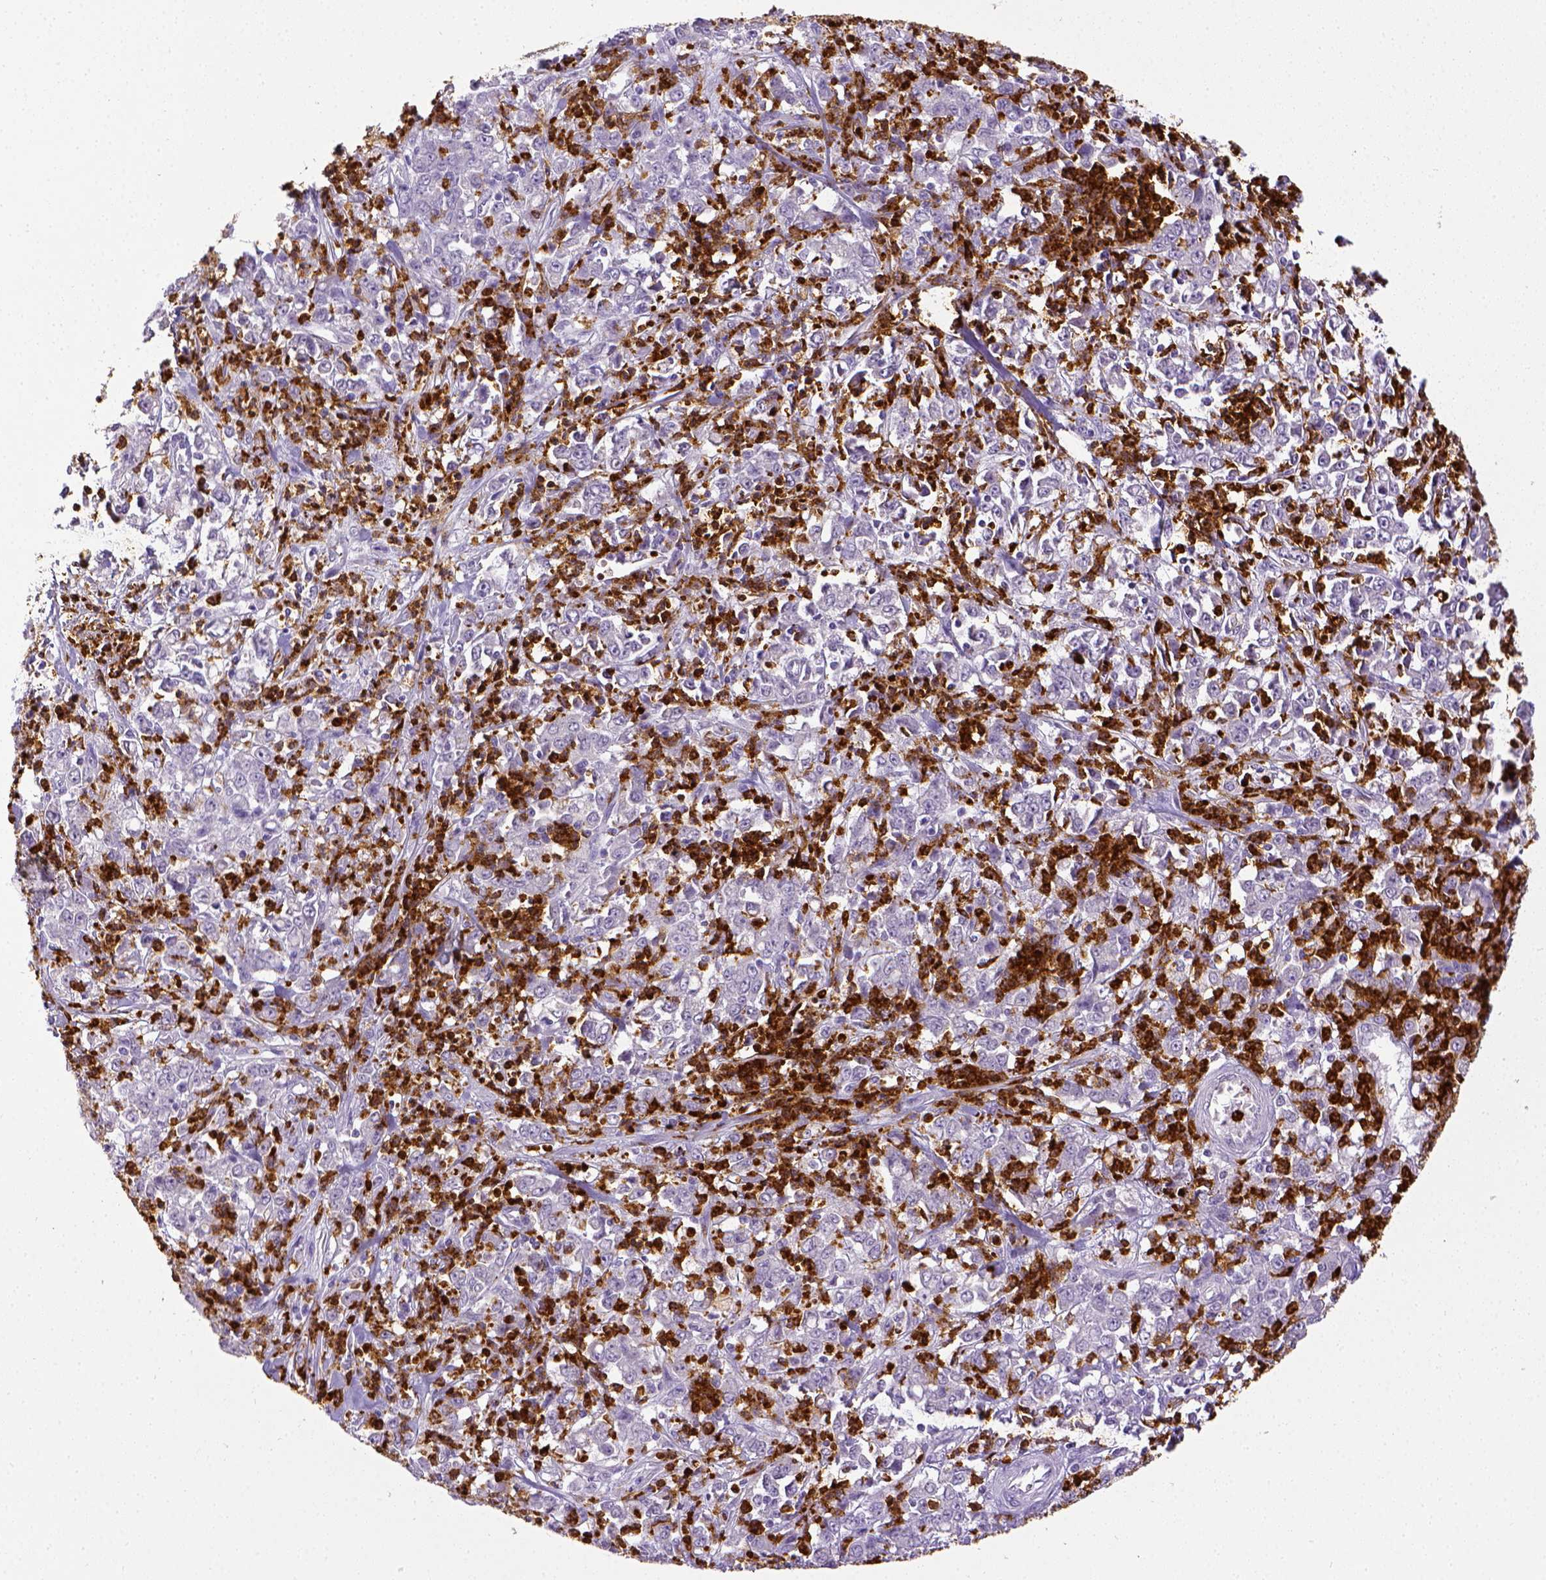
{"staining": {"intensity": "negative", "quantity": "none", "location": "none"}, "tissue": "stomach cancer", "cell_type": "Tumor cells", "image_type": "cancer", "snomed": [{"axis": "morphology", "description": "Adenocarcinoma, NOS"}, {"axis": "topography", "description": "Stomach, lower"}], "caption": "IHC image of stomach cancer (adenocarcinoma) stained for a protein (brown), which displays no expression in tumor cells. (Immunohistochemistry, brightfield microscopy, high magnification).", "gene": "ITGAM", "patient": {"sex": "female", "age": 71}}